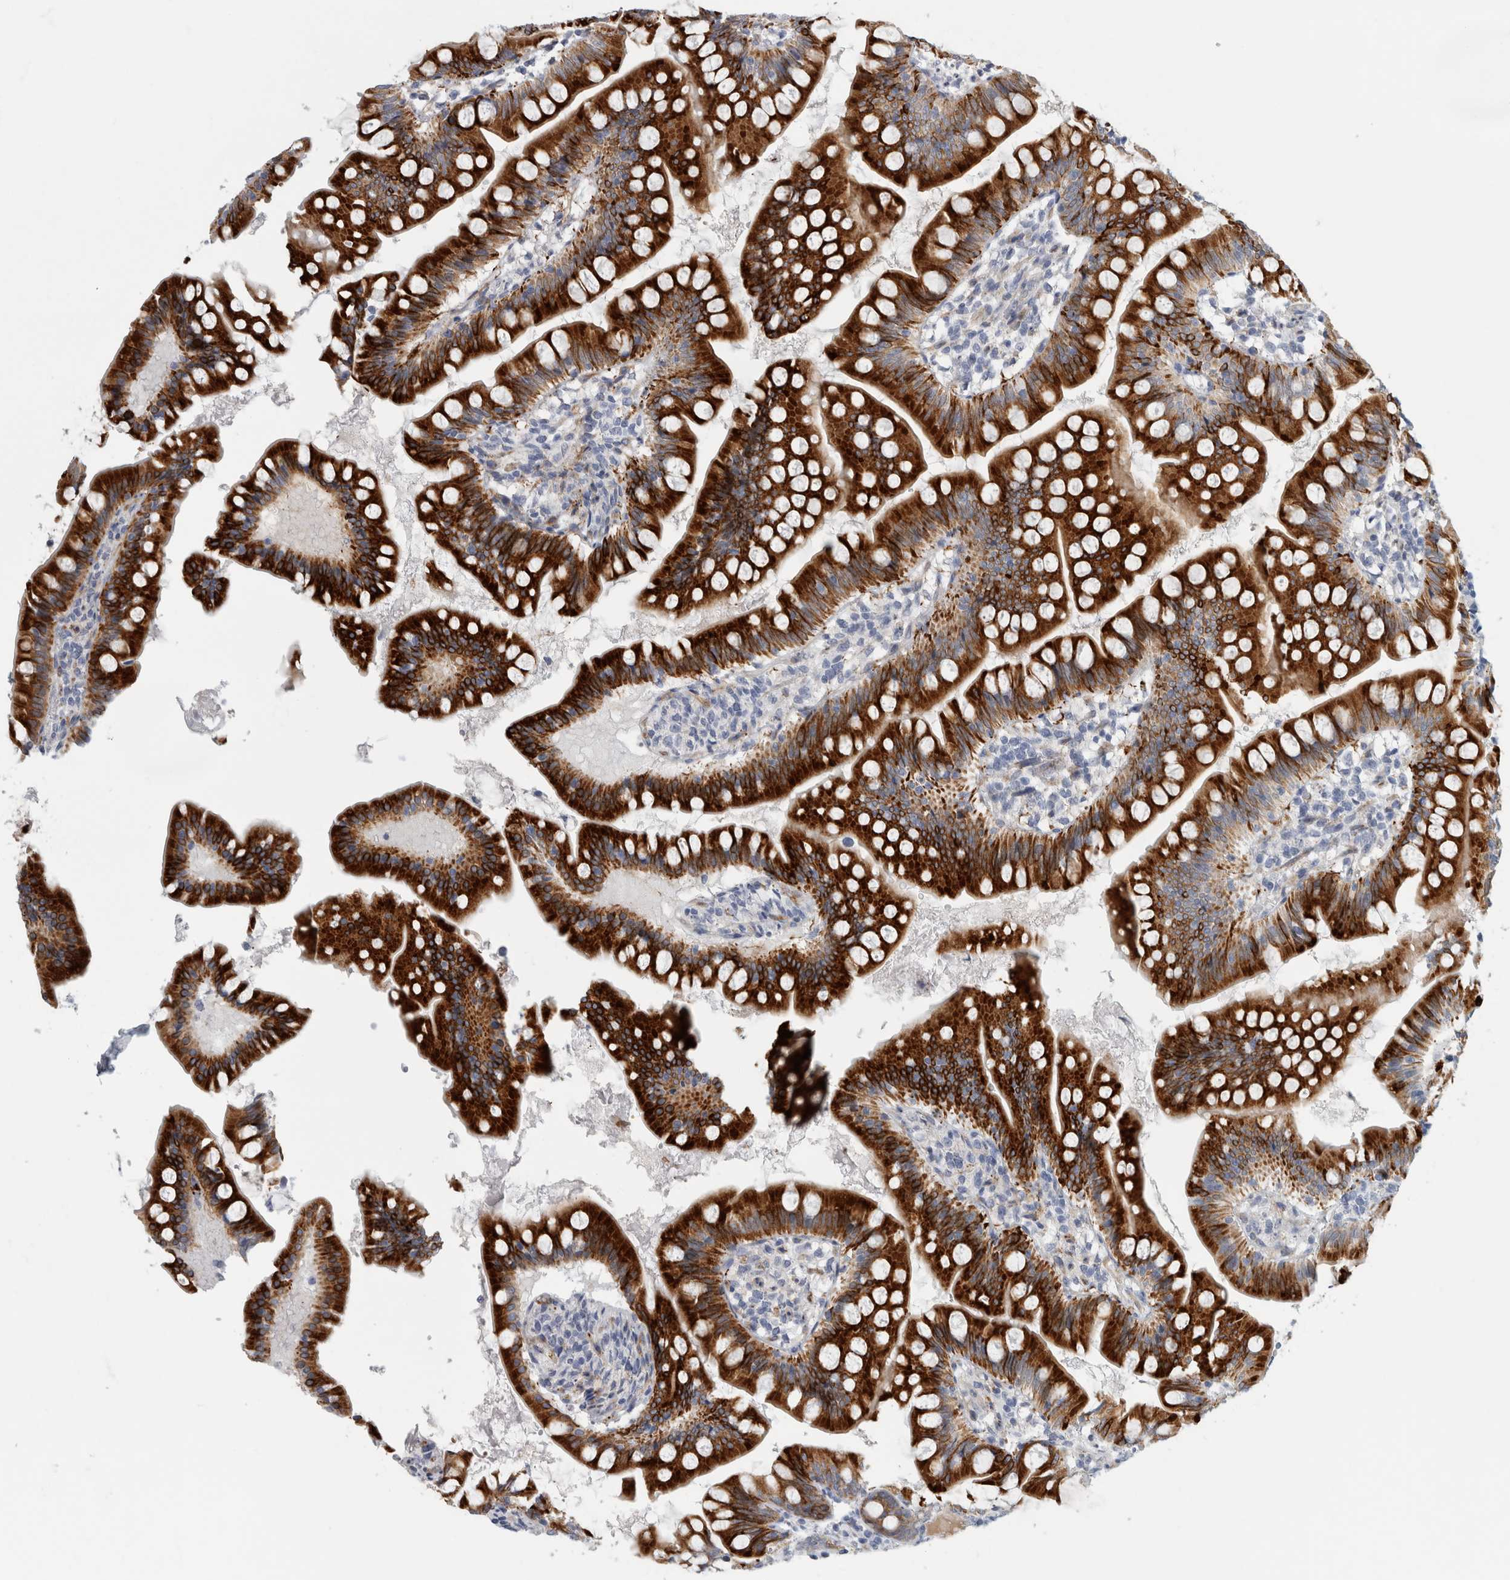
{"staining": {"intensity": "strong", "quantity": ">75%", "location": "cytoplasmic/membranous"}, "tissue": "small intestine", "cell_type": "Glandular cells", "image_type": "normal", "snomed": [{"axis": "morphology", "description": "Normal tissue, NOS"}, {"axis": "topography", "description": "Small intestine"}], "caption": "Immunohistochemical staining of benign small intestine displays >75% levels of strong cytoplasmic/membranous protein positivity in about >75% of glandular cells.", "gene": "B3GNT3", "patient": {"sex": "male", "age": 7}}